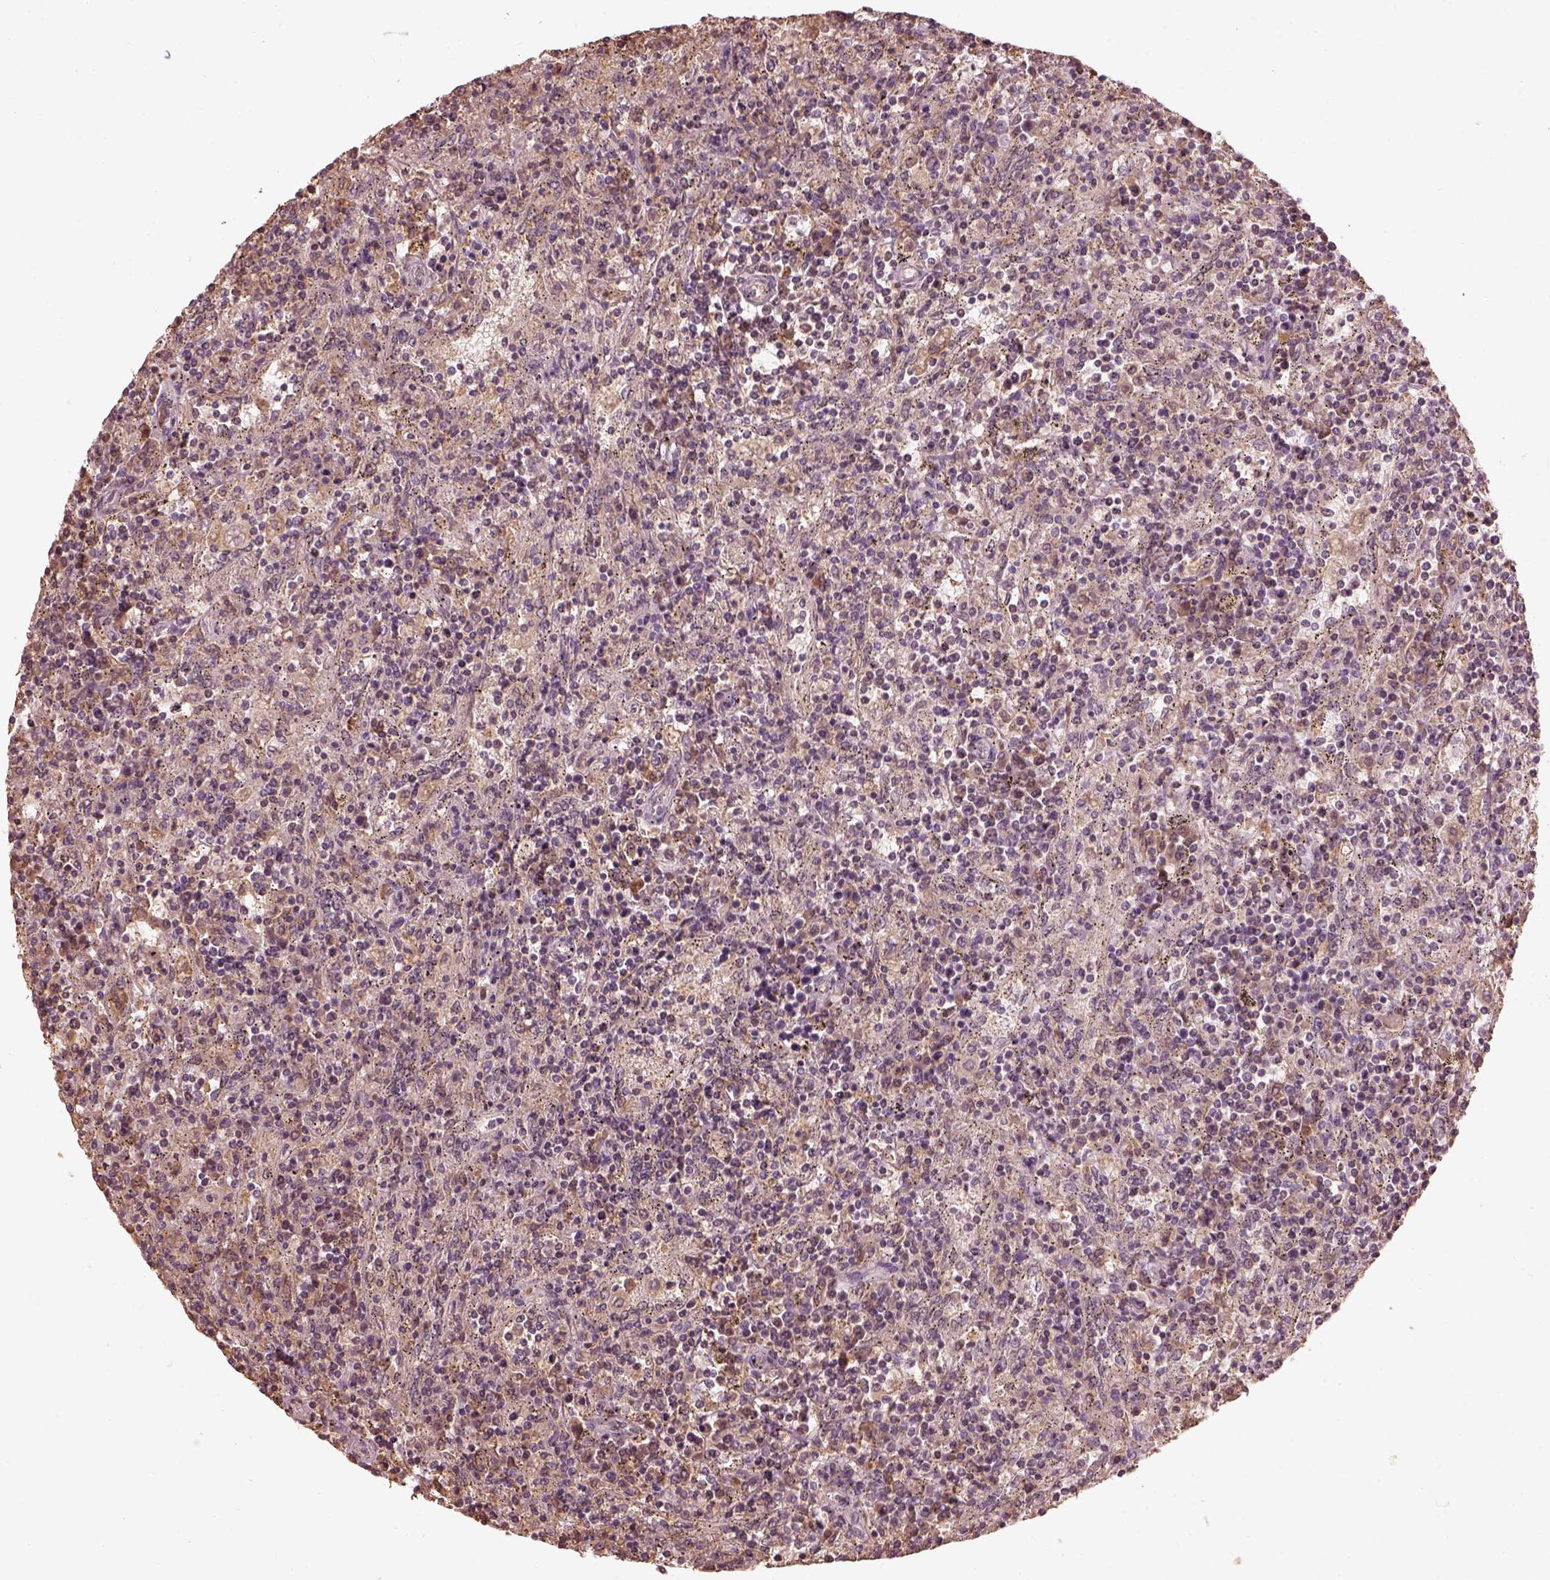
{"staining": {"intensity": "moderate", "quantity": "<25%", "location": "cytoplasmic/membranous"}, "tissue": "lymphoma", "cell_type": "Tumor cells", "image_type": "cancer", "snomed": [{"axis": "morphology", "description": "Malignant lymphoma, non-Hodgkin's type, Low grade"}, {"axis": "topography", "description": "Spleen"}], "caption": "IHC micrograph of human low-grade malignant lymphoma, non-Hodgkin's type stained for a protein (brown), which displays low levels of moderate cytoplasmic/membranous staining in about <25% of tumor cells.", "gene": "CALR3", "patient": {"sex": "male", "age": 62}}